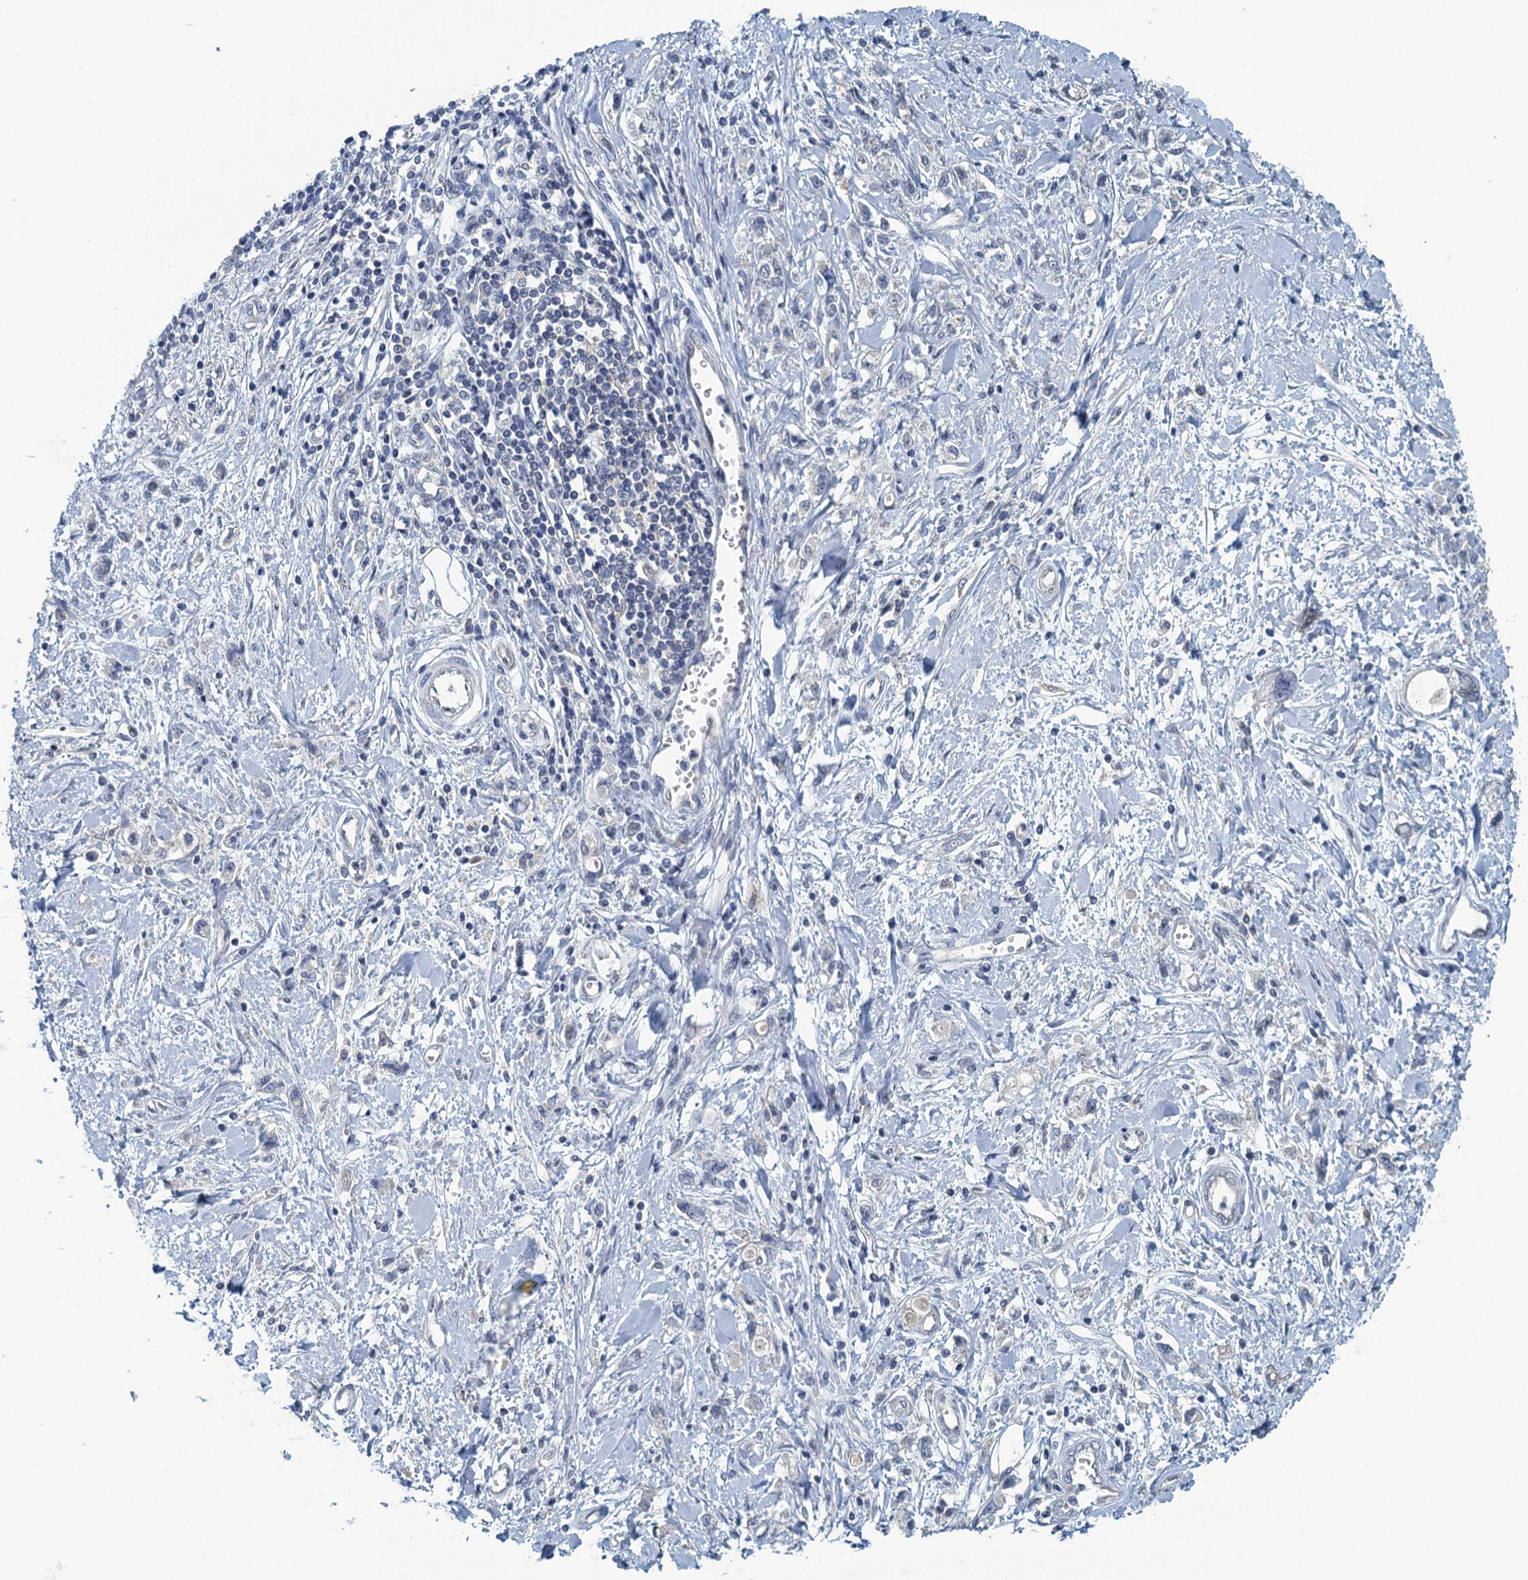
{"staining": {"intensity": "negative", "quantity": "none", "location": "none"}, "tissue": "stomach cancer", "cell_type": "Tumor cells", "image_type": "cancer", "snomed": [{"axis": "morphology", "description": "Adenocarcinoma, NOS"}, {"axis": "topography", "description": "Stomach"}], "caption": "A histopathology image of human stomach cancer is negative for staining in tumor cells.", "gene": "NCKAP1L", "patient": {"sex": "female", "age": 76}}